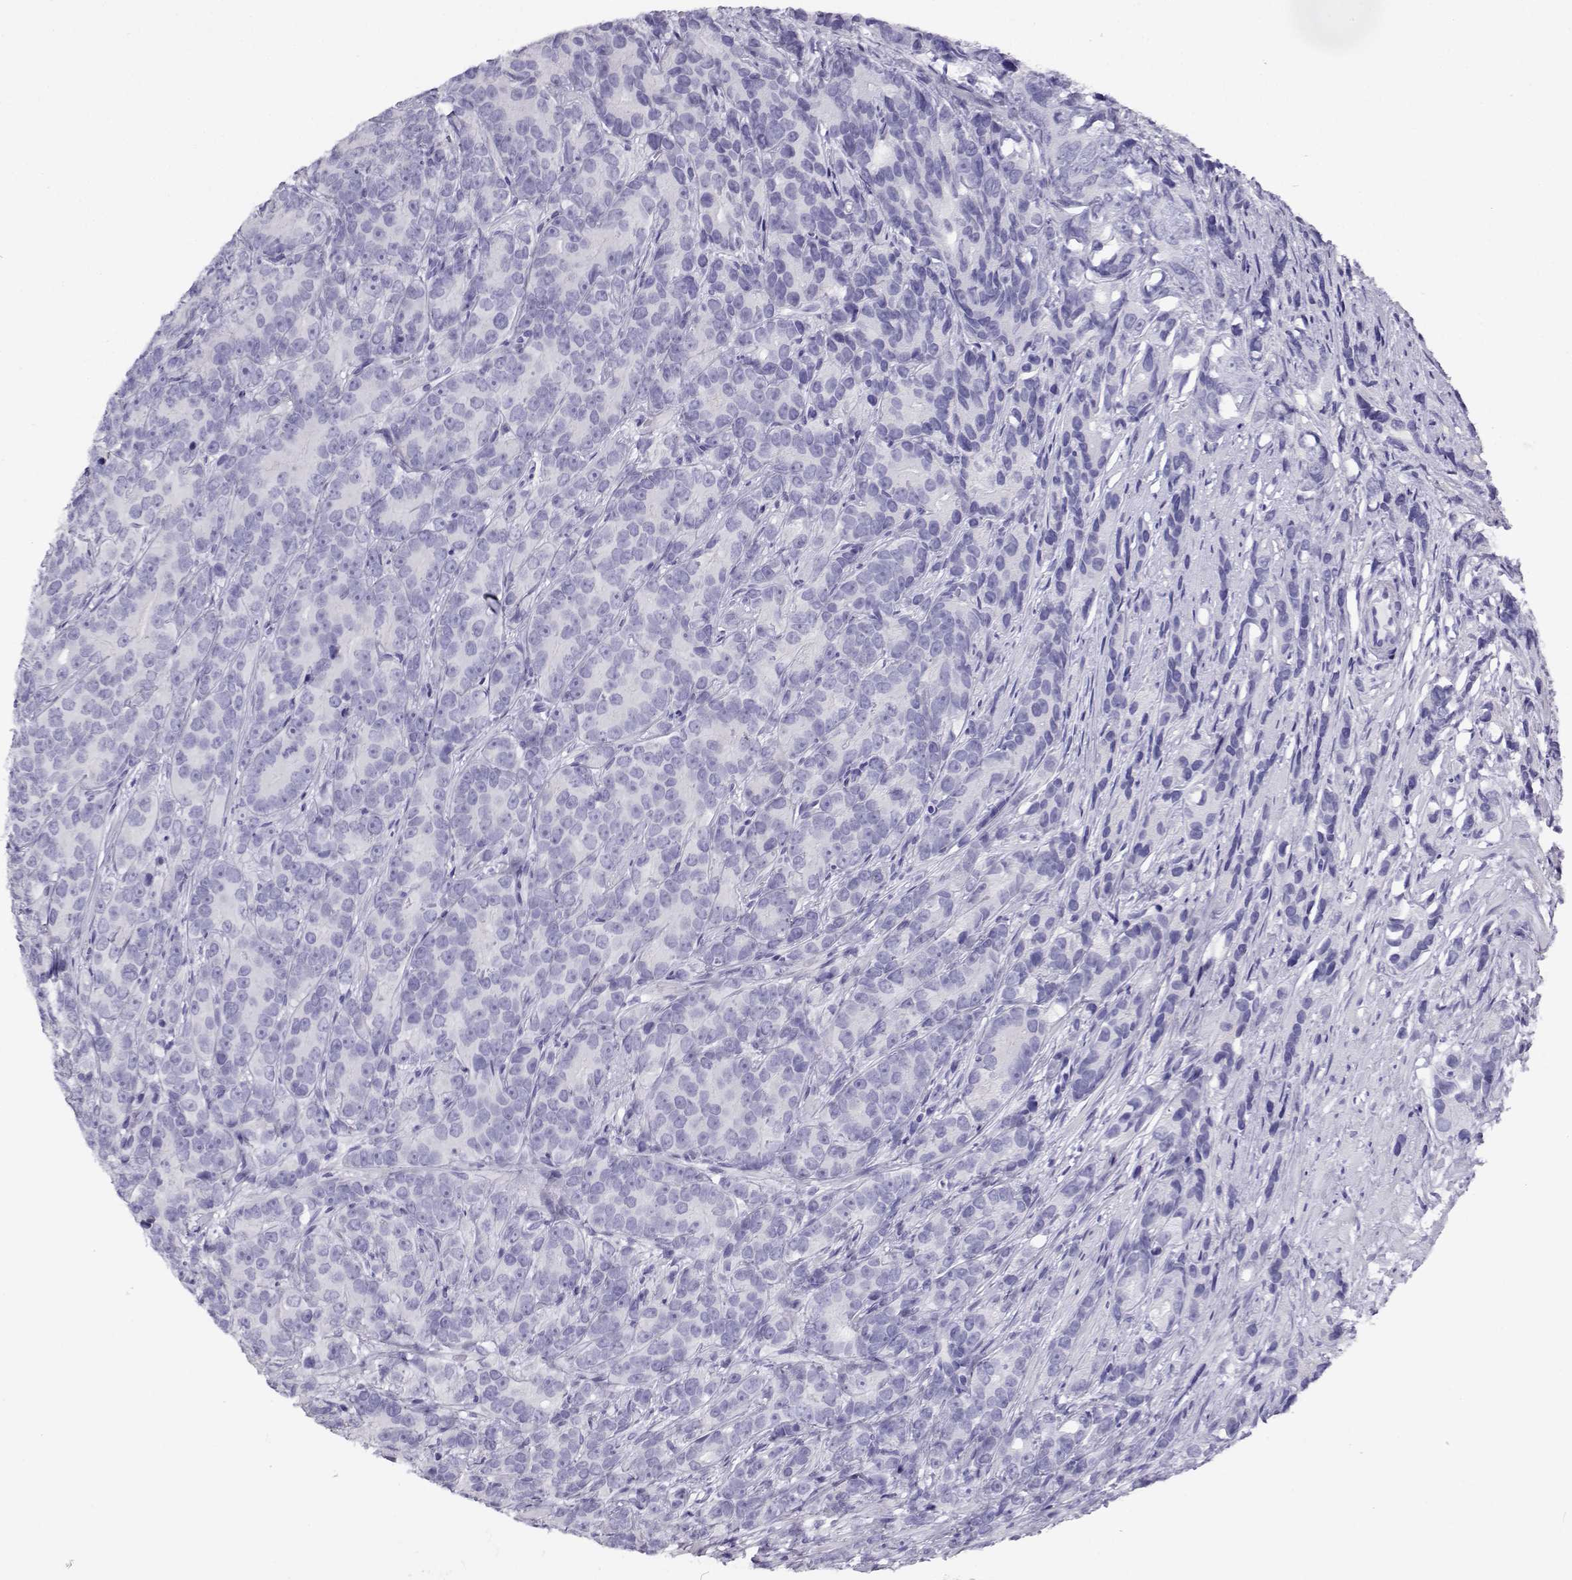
{"staining": {"intensity": "negative", "quantity": "none", "location": "none"}, "tissue": "prostate cancer", "cell_type": "Tumor cells", "image_type": "cancer", "snomed": [{"axis": "morphology", "description": "Adenocarcinoma, High grade"}, {"axis": "topography", "description": "Prostate"}], "caption": "Immunohistochemistry (IHC) of adenocarcinoma (high-grade) (prostate) exhibits no expression in tumor cells.", "gene": "RHOXF2", "patient": {"sex": "male", "age": 90}}